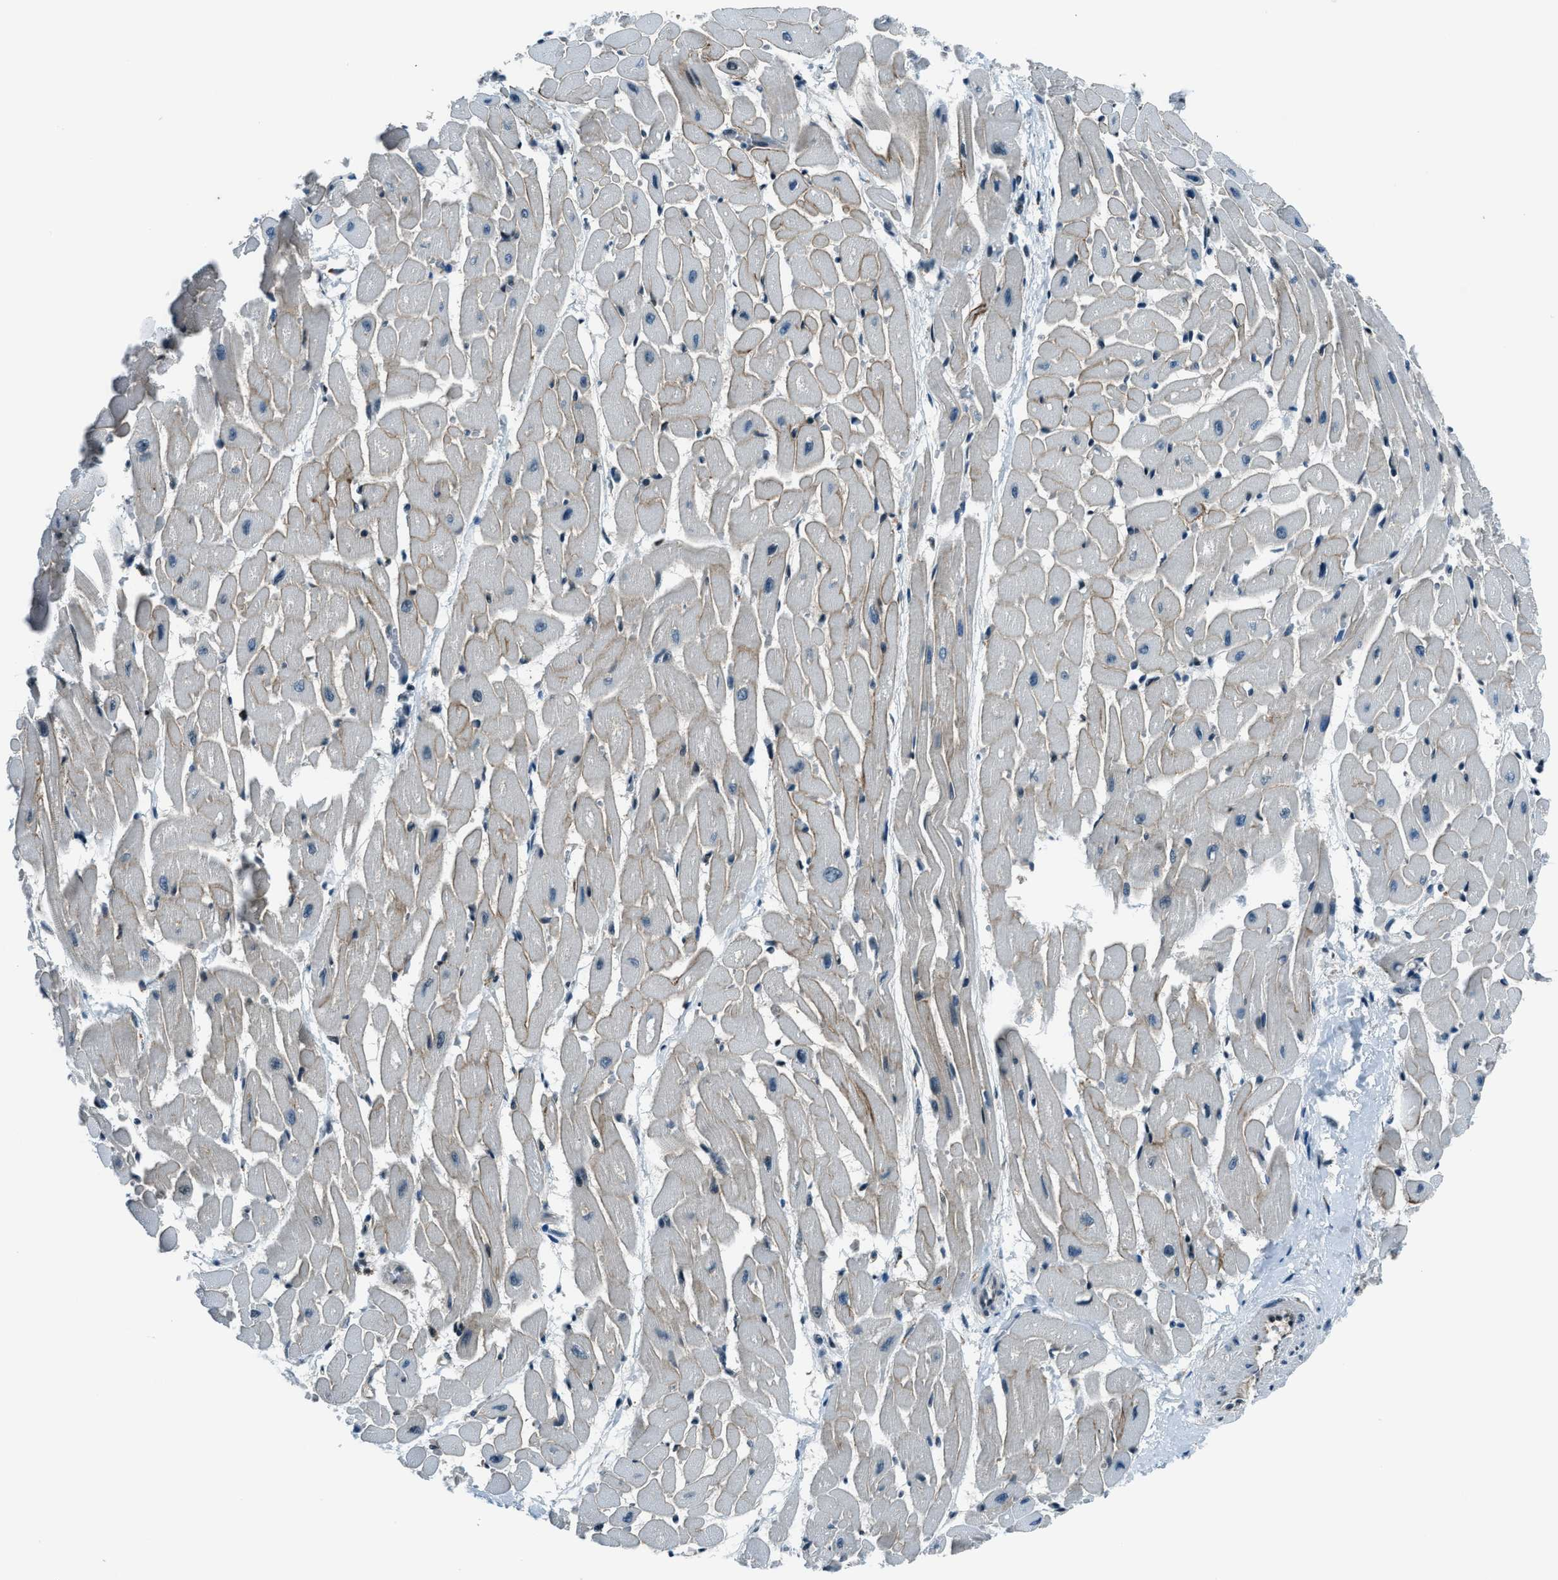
{"staining": {"intensity": "weak", "quantity": "<25%", "location": "cytoplasmic/membranous"}, "tissue": "heart muscle", "cell_type": "Cardiomyocytes", "image_type": "normal", "snomed": [{"axis": "morphology", "description": "Normal tissue, NOS"}, {"axis": "topography", "description": "Heart"}], "caption": "A high-resolution histopathology image shows immunohistochemistry staining of normal heart muscle, which shows no significant staining in cardiomyocytes.", "gene": "ACTL9", "patient": {"sex": "male", "age": 45}}